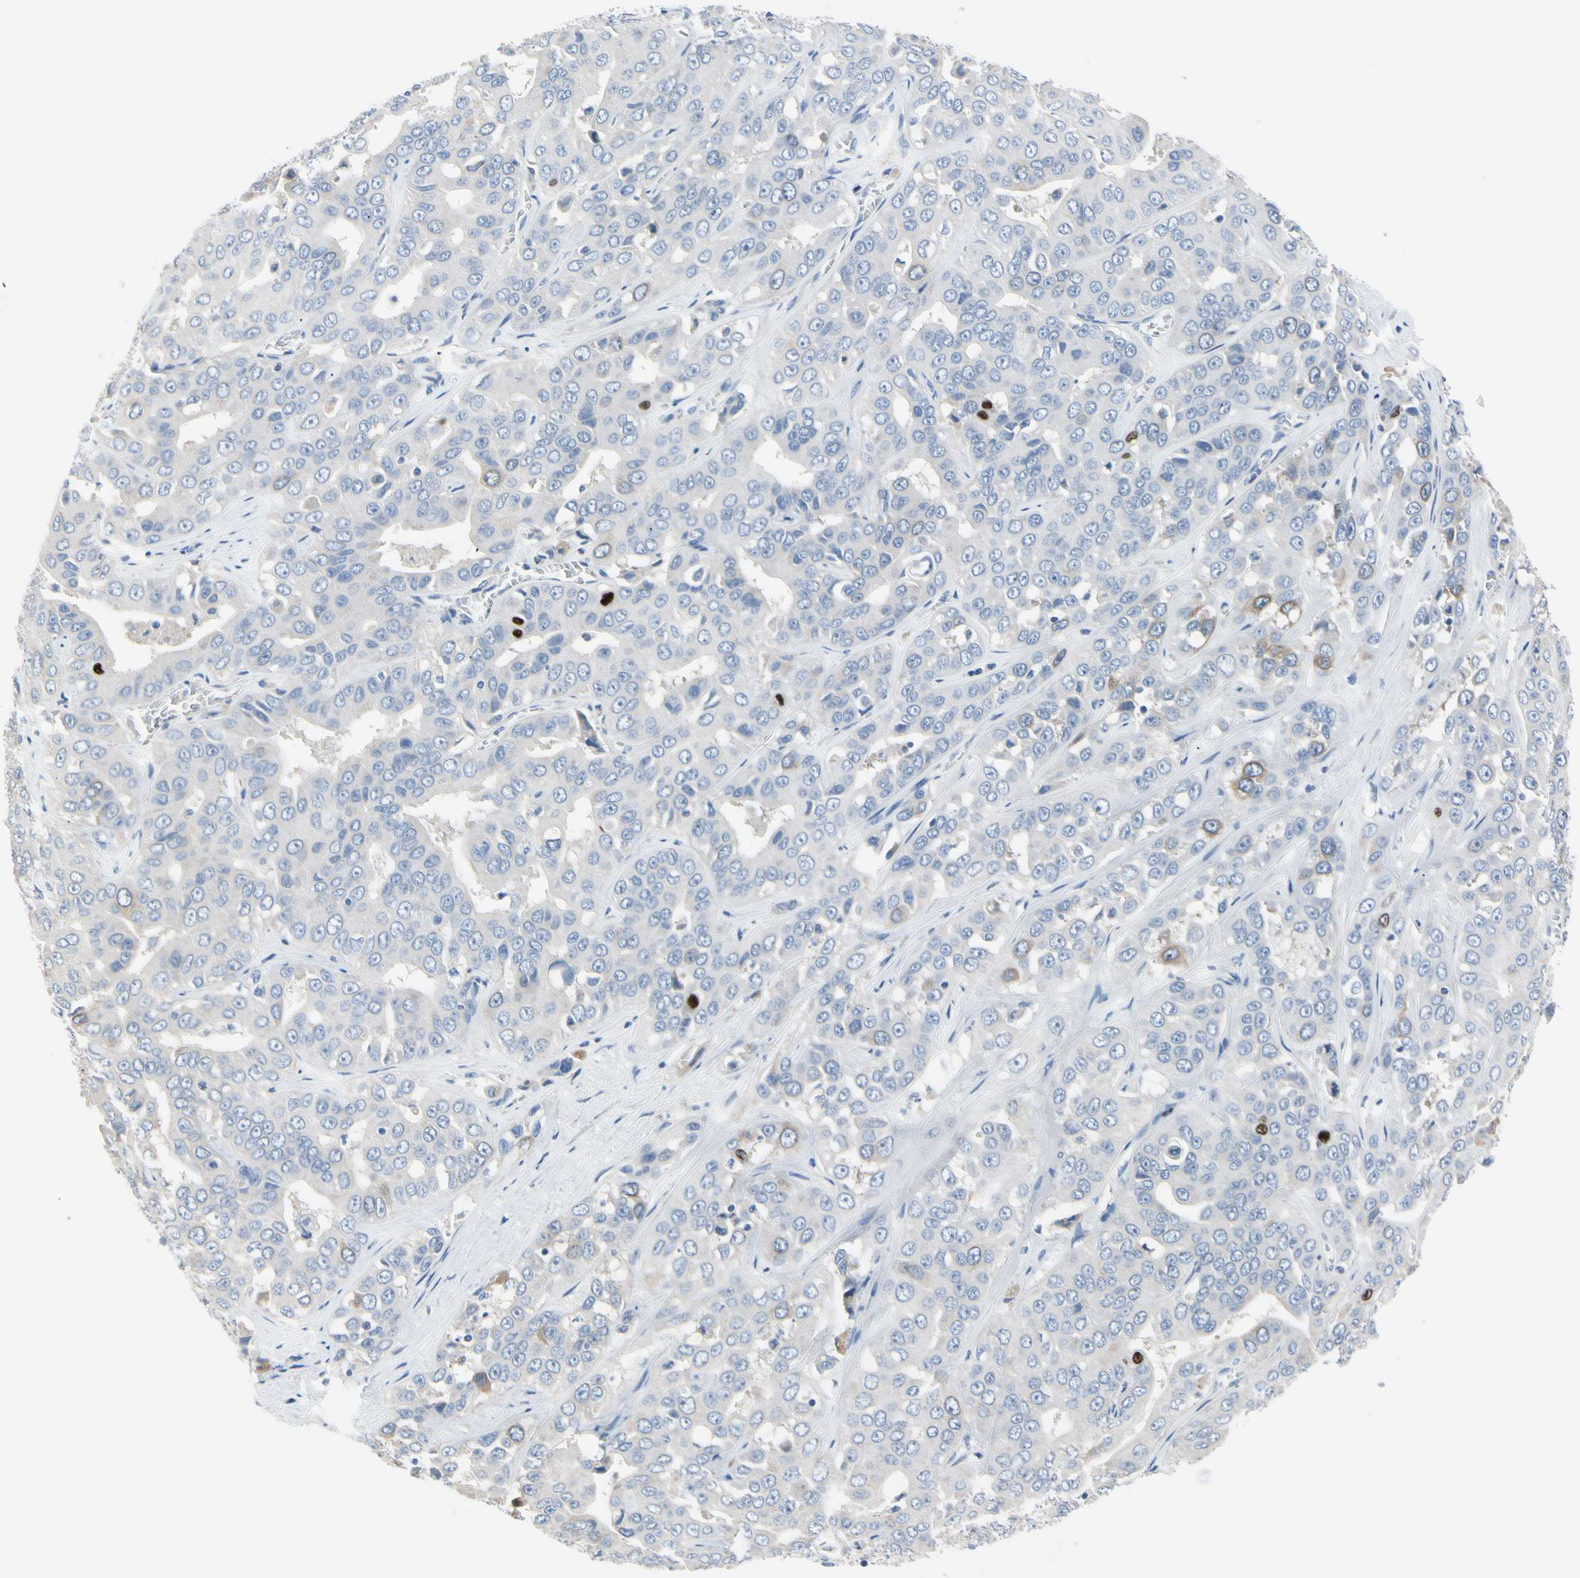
{"staining": {"intensity": "weak", "quantity": "<25%", "location": "cytoplasmic/membranous"}, "tissue": "liver cancer", "cell_type": "Tumor cells", "image_type": "cancer", "snomed": [{"axis": "morphology", "description": "Cholangiocarcinoma"}, {"axis": "topography", "description": "Liver"}], "caption": "This is a histopathology image of immunohistochemistry staining of liver cancer (cholangiocarcinoma), which shows no expression in tumor cells. The staining is performed using DAB brown chromogen with nuclei counter-stained in using hematoxylin.", "gene": "CKAP2", "patient": {"sex": "female", "age": 52}}